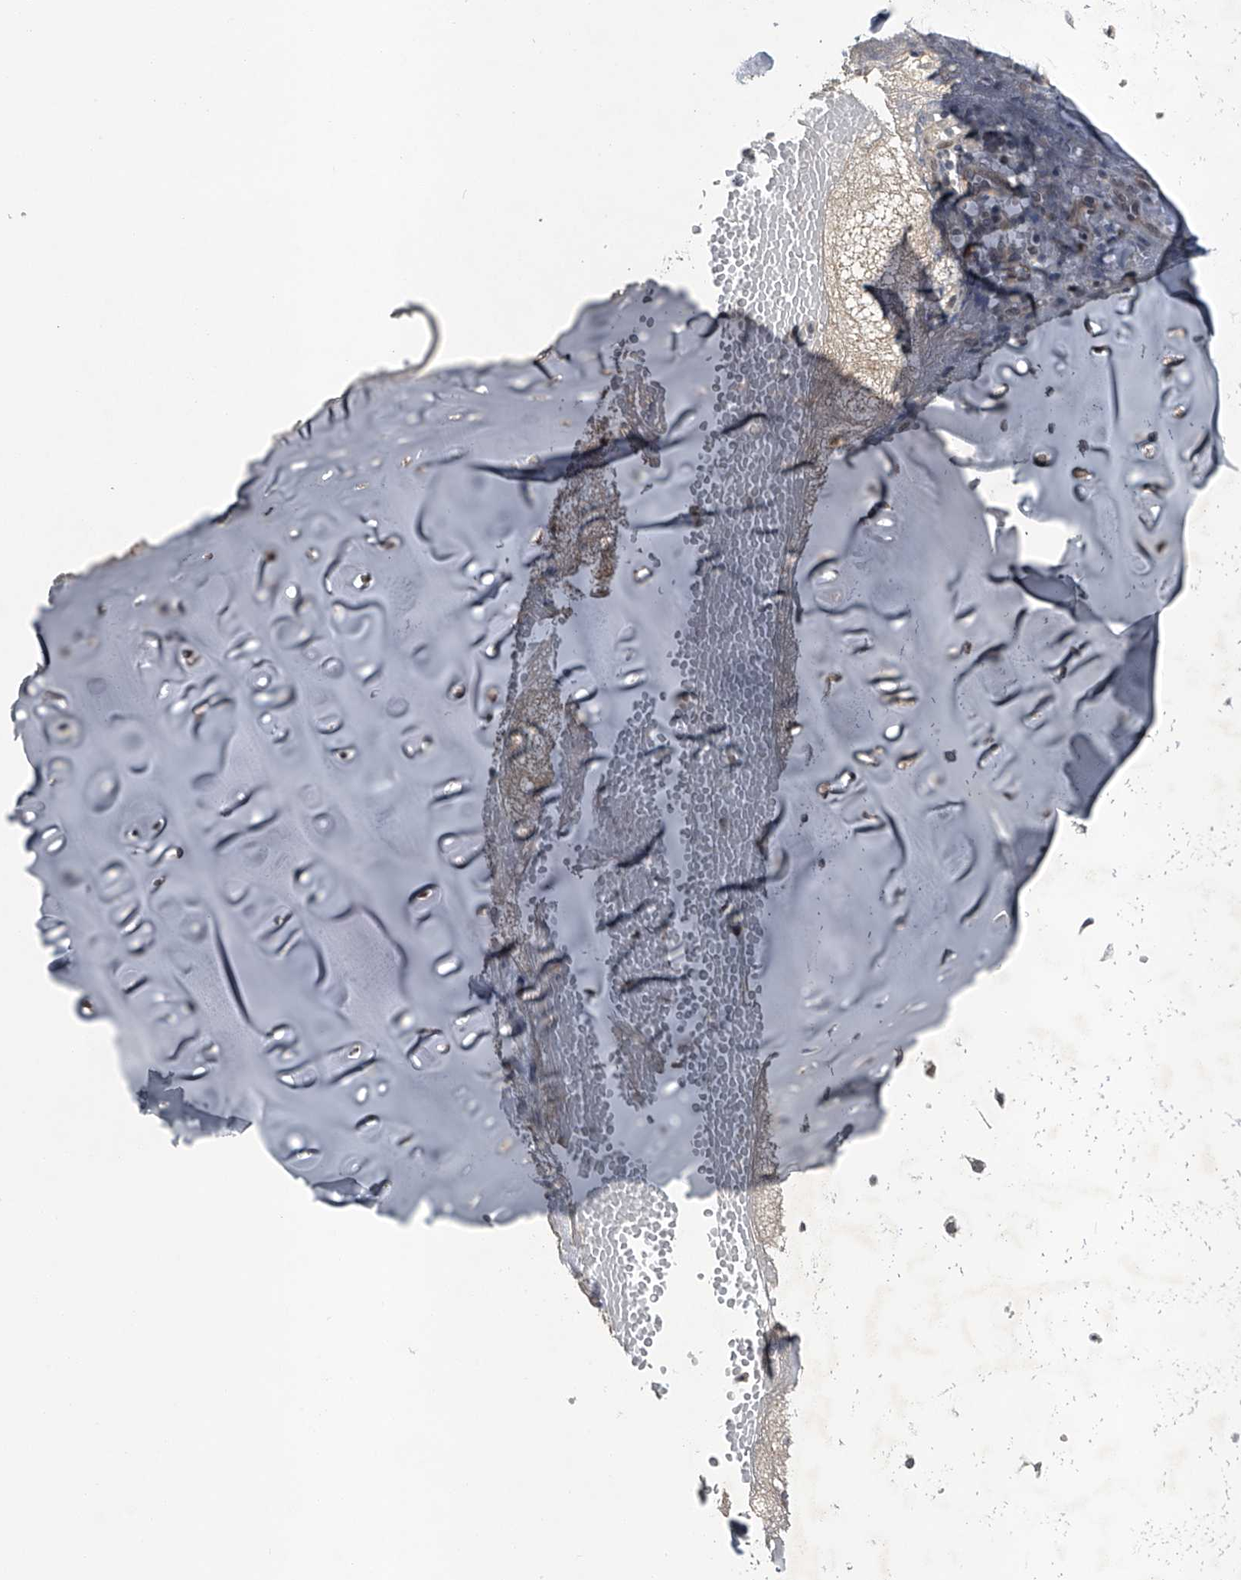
{"staining": {"intensity": "weak", "quantity": "25%-75%", "location": "cytoplasmic/membranous"}, "tissue": "adipose tissue", "cell_type": "Adipocytes", "image_type": "normal", "snomed": [{"axis": "morphology", "description": "Normal tissue, NOS"}, {"axis": "morphology", "description": "Basal cell carcinoma"}, {"axis": "topography", "description": "Cartilage tissue"}, {"axis": "topography", "description": "Nasopharynx"}, {"axis": "topography", "description": "Oral tissue"}], "caption": "The immunohistochemical stain labels weak cytoplasmic/membranous staining in adipocytes of normal adipose tissue.", "gene": "SLC12A8", "patient": {"sex": "female", "age": 77}}